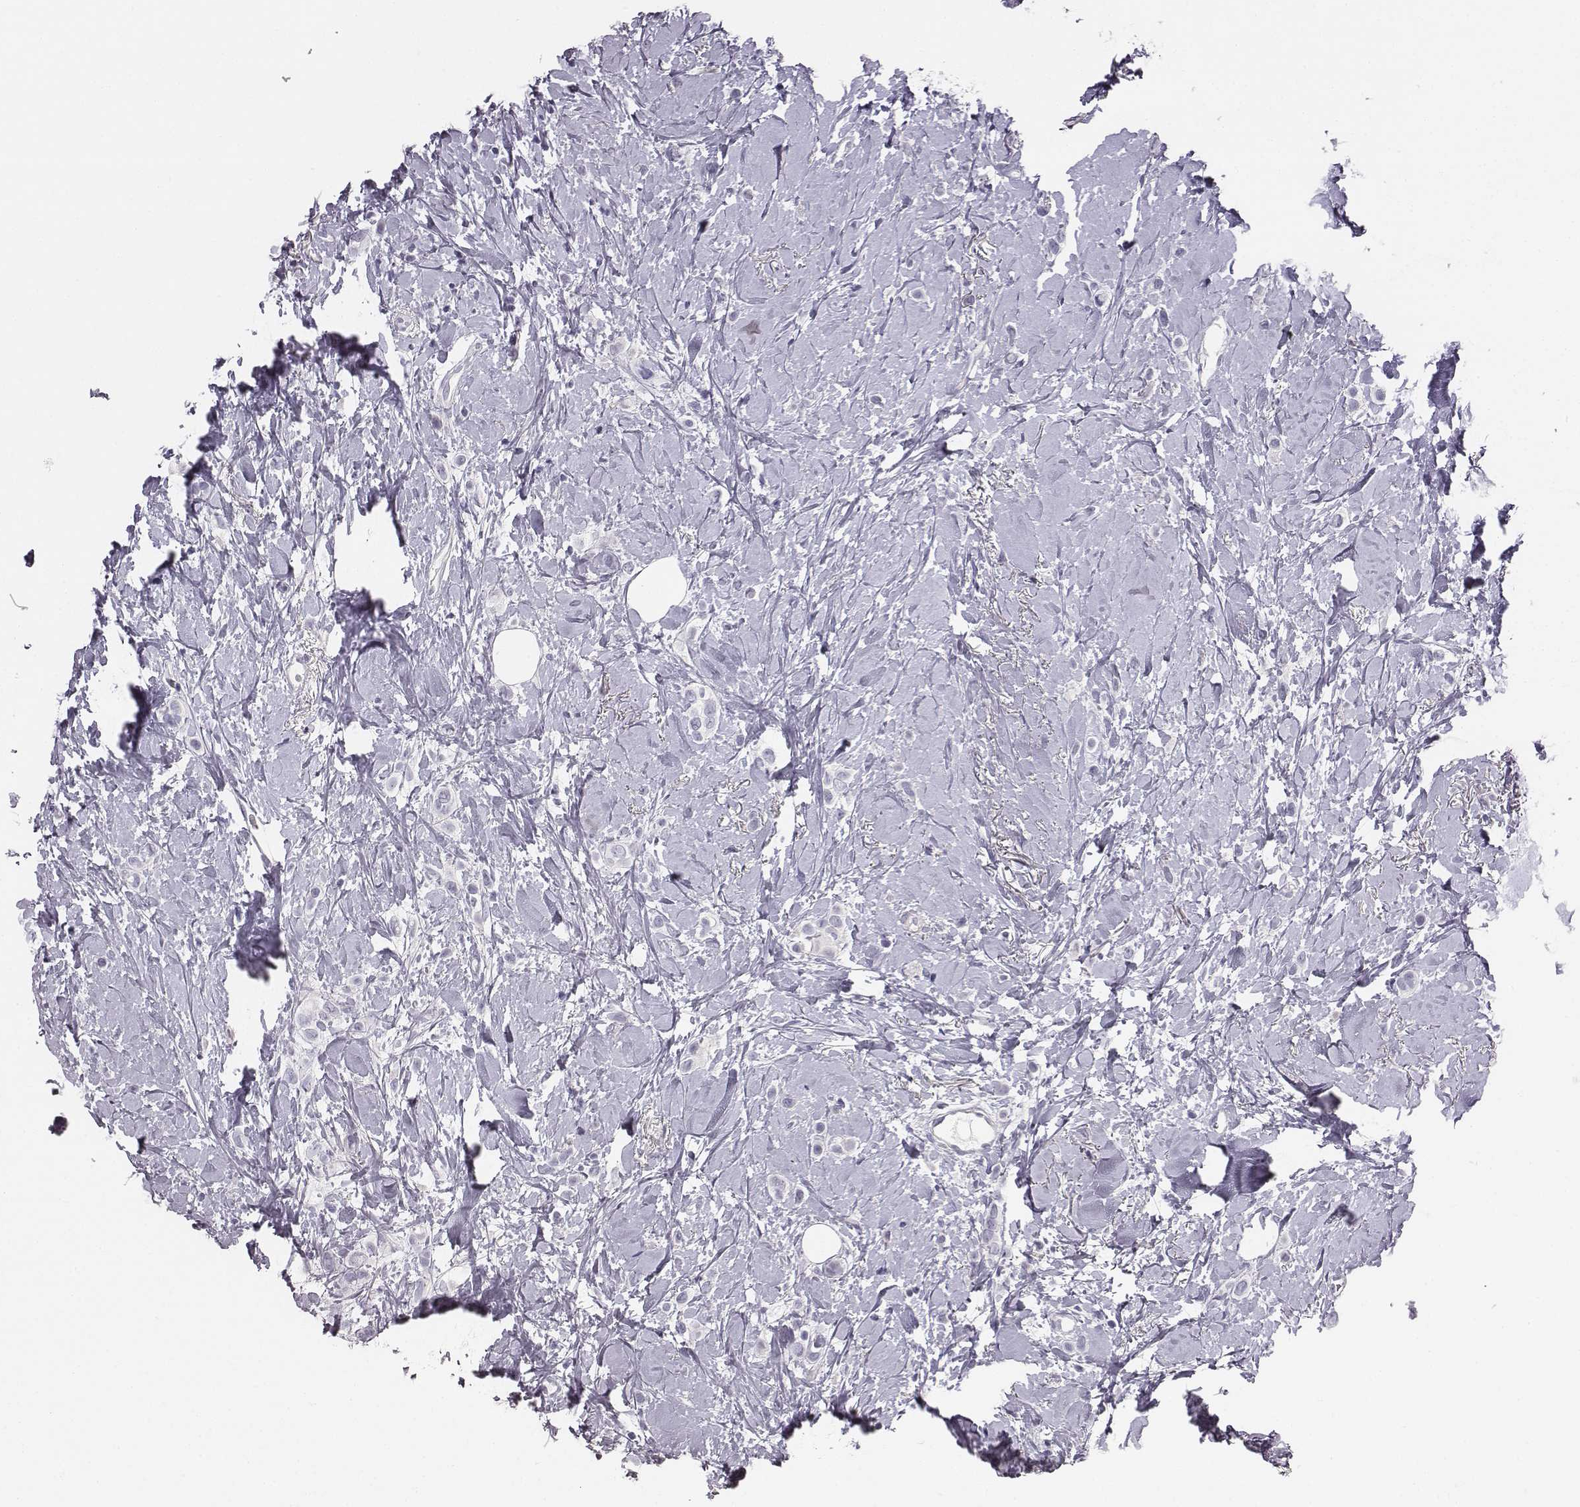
{"staining": {"intensity": "negative", "quantity": "none", "location": "none"}, "tissue": "breast cancer", "cell_type": "Tumor cells", "image_type": "cancer", "snomed": [{"axis": "morphology", "description": "Lobular carcinoma"}, {"axis": "topography", "description": "Breast"}], "caption": "DAB immunohistochemical staining of lobular carcinoma (breast) displays no significant expression in tumor cells. (DAB immunohistochemistry visualized using brightfield microscopy, high magnification).", "gene": "ADAM7", "patient": {"sex": "female", "age": 66}}